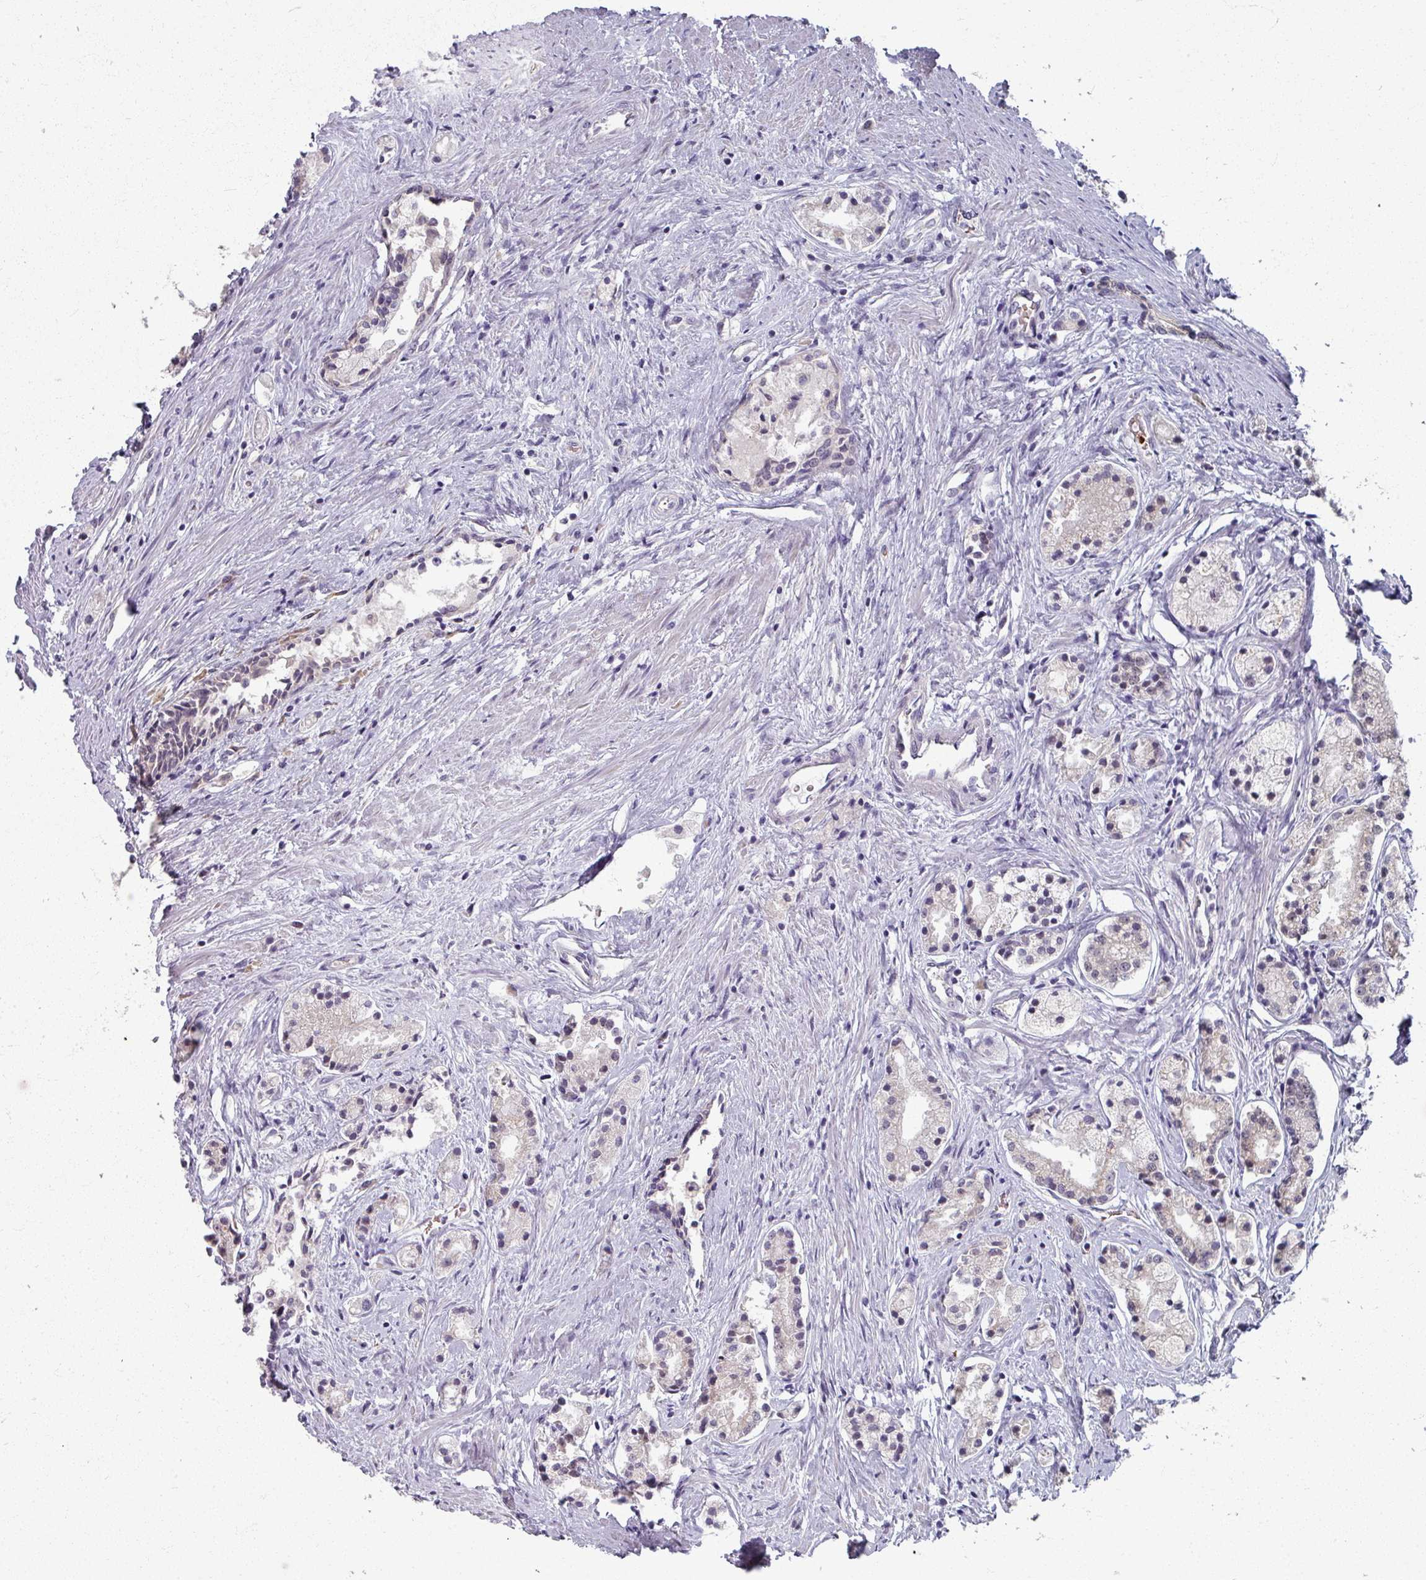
{"staining": {"intensity": "negative", "quantity": "none", "location": "none"}, "tissue": "prostate cancer", "cell_type": "Tumor cells", "image_type": "cancer", "snomed": [{"axis": "morphology", "description": "Adenocarcinoma, High grade"}, {"axis": "topography", "description": "Prostate"}], "caption": "Immunohistochemical staining of prostate cancer (adenocarcinoma (high-grade)) shows no significant staining in tumor cells. The staining is performed using DAB brown chromogen with nuclei counter-stained in using hematoxylin.", "gene": "KMT5C", "patient": {"sex": "male", "age": 69}}